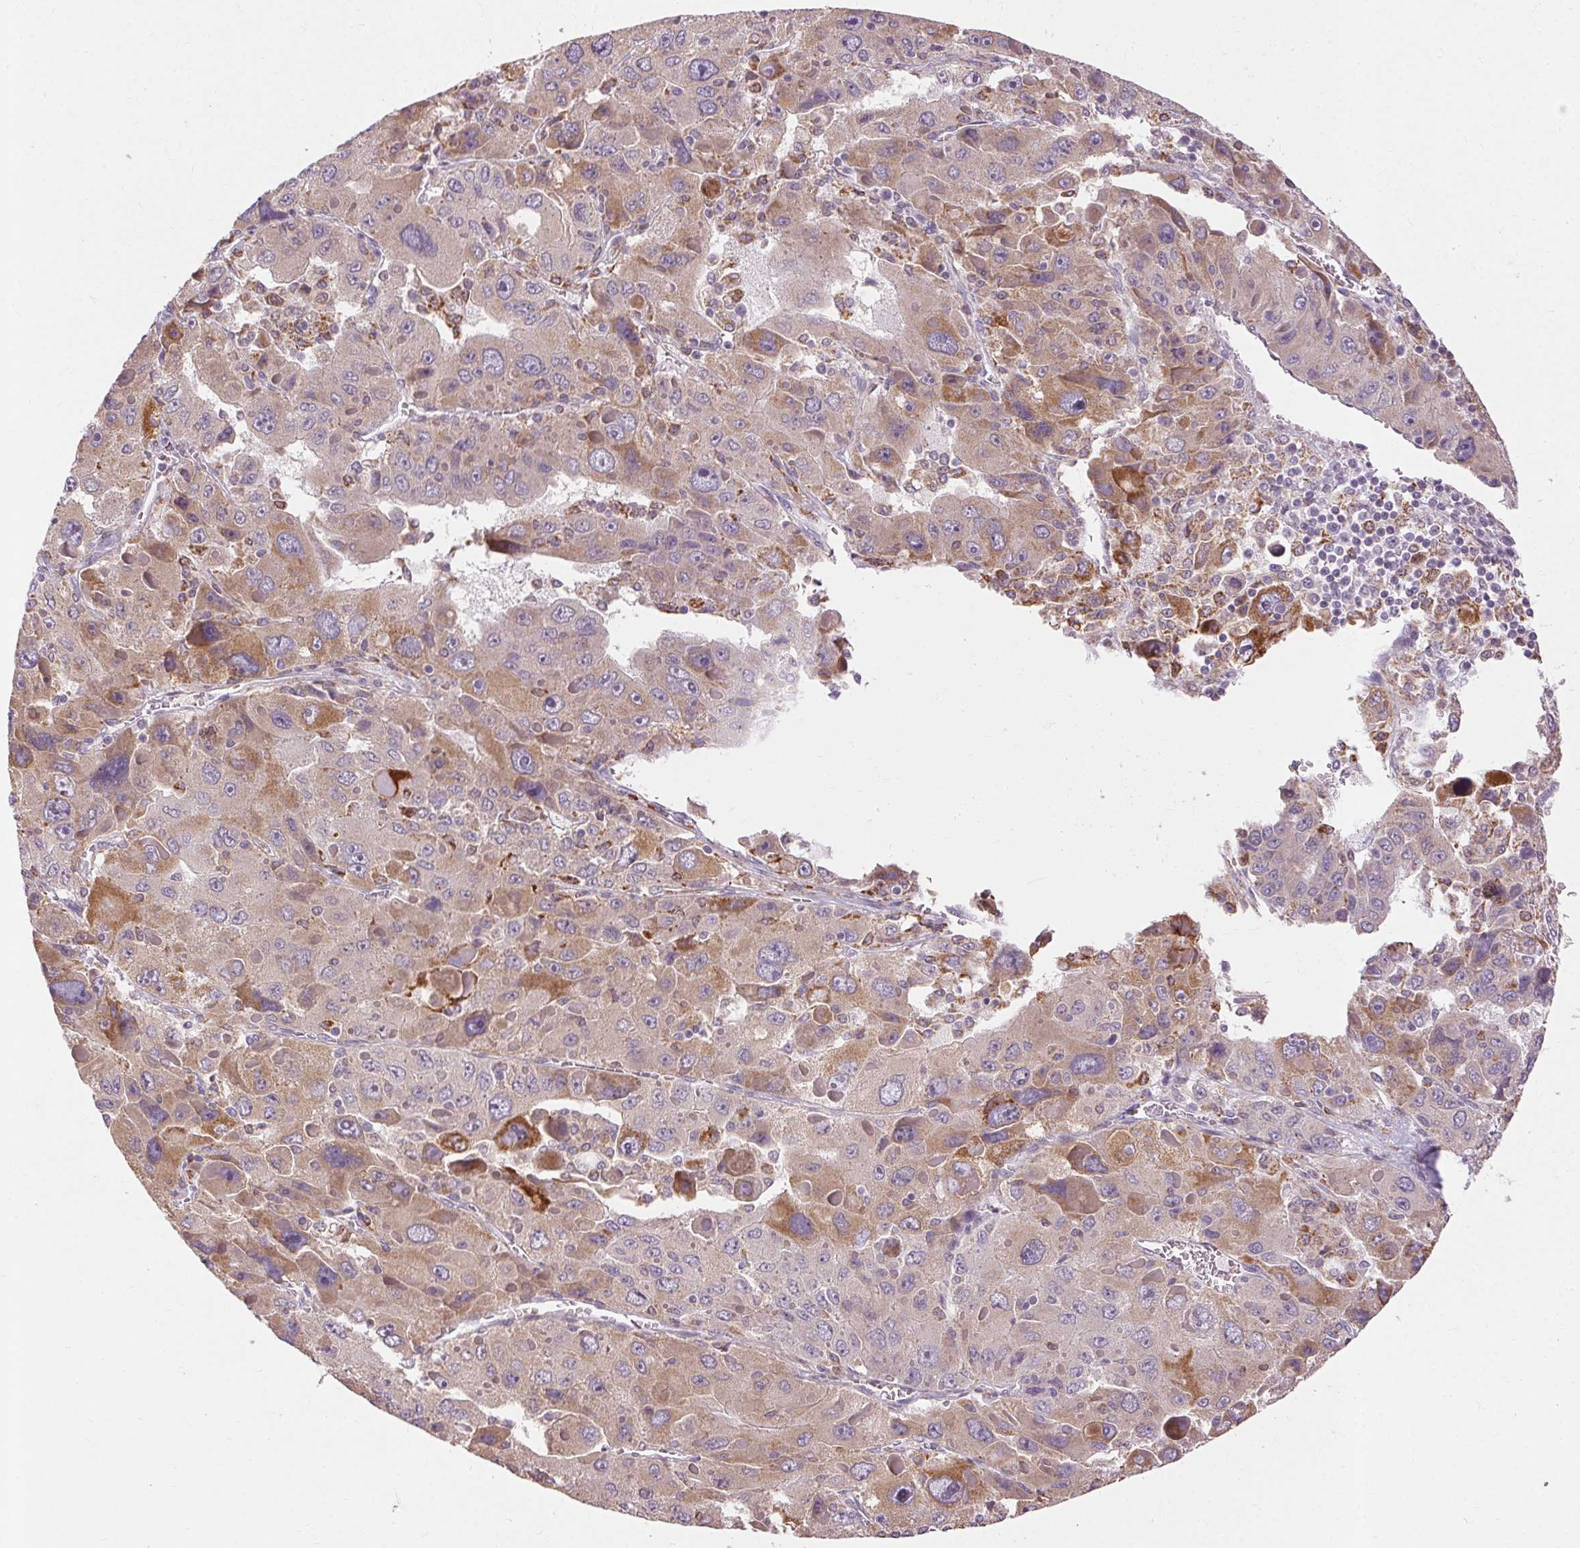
{"staining": {"intensity": "moderate", "quantity": "<25%", "location": "cytoplasmic/membranous"}, "tissue": "liver cancer", "cell_type": "Tumor cells", "image_type": "cancer", "snomed": [{"axis": "morphology", "description": "Carcinoma, Hepatocellular, NOS"}, {"axis": "topography", "description": "Liver"}], "caption": "Immunohistochemical staining of human liver hepatocellular carcinoma shows moderate cytoplasmic/membranous protein expression in about <25% of tumor cells.", "gene": "REP15", "patient": {"sex": "female", "age": 41}}